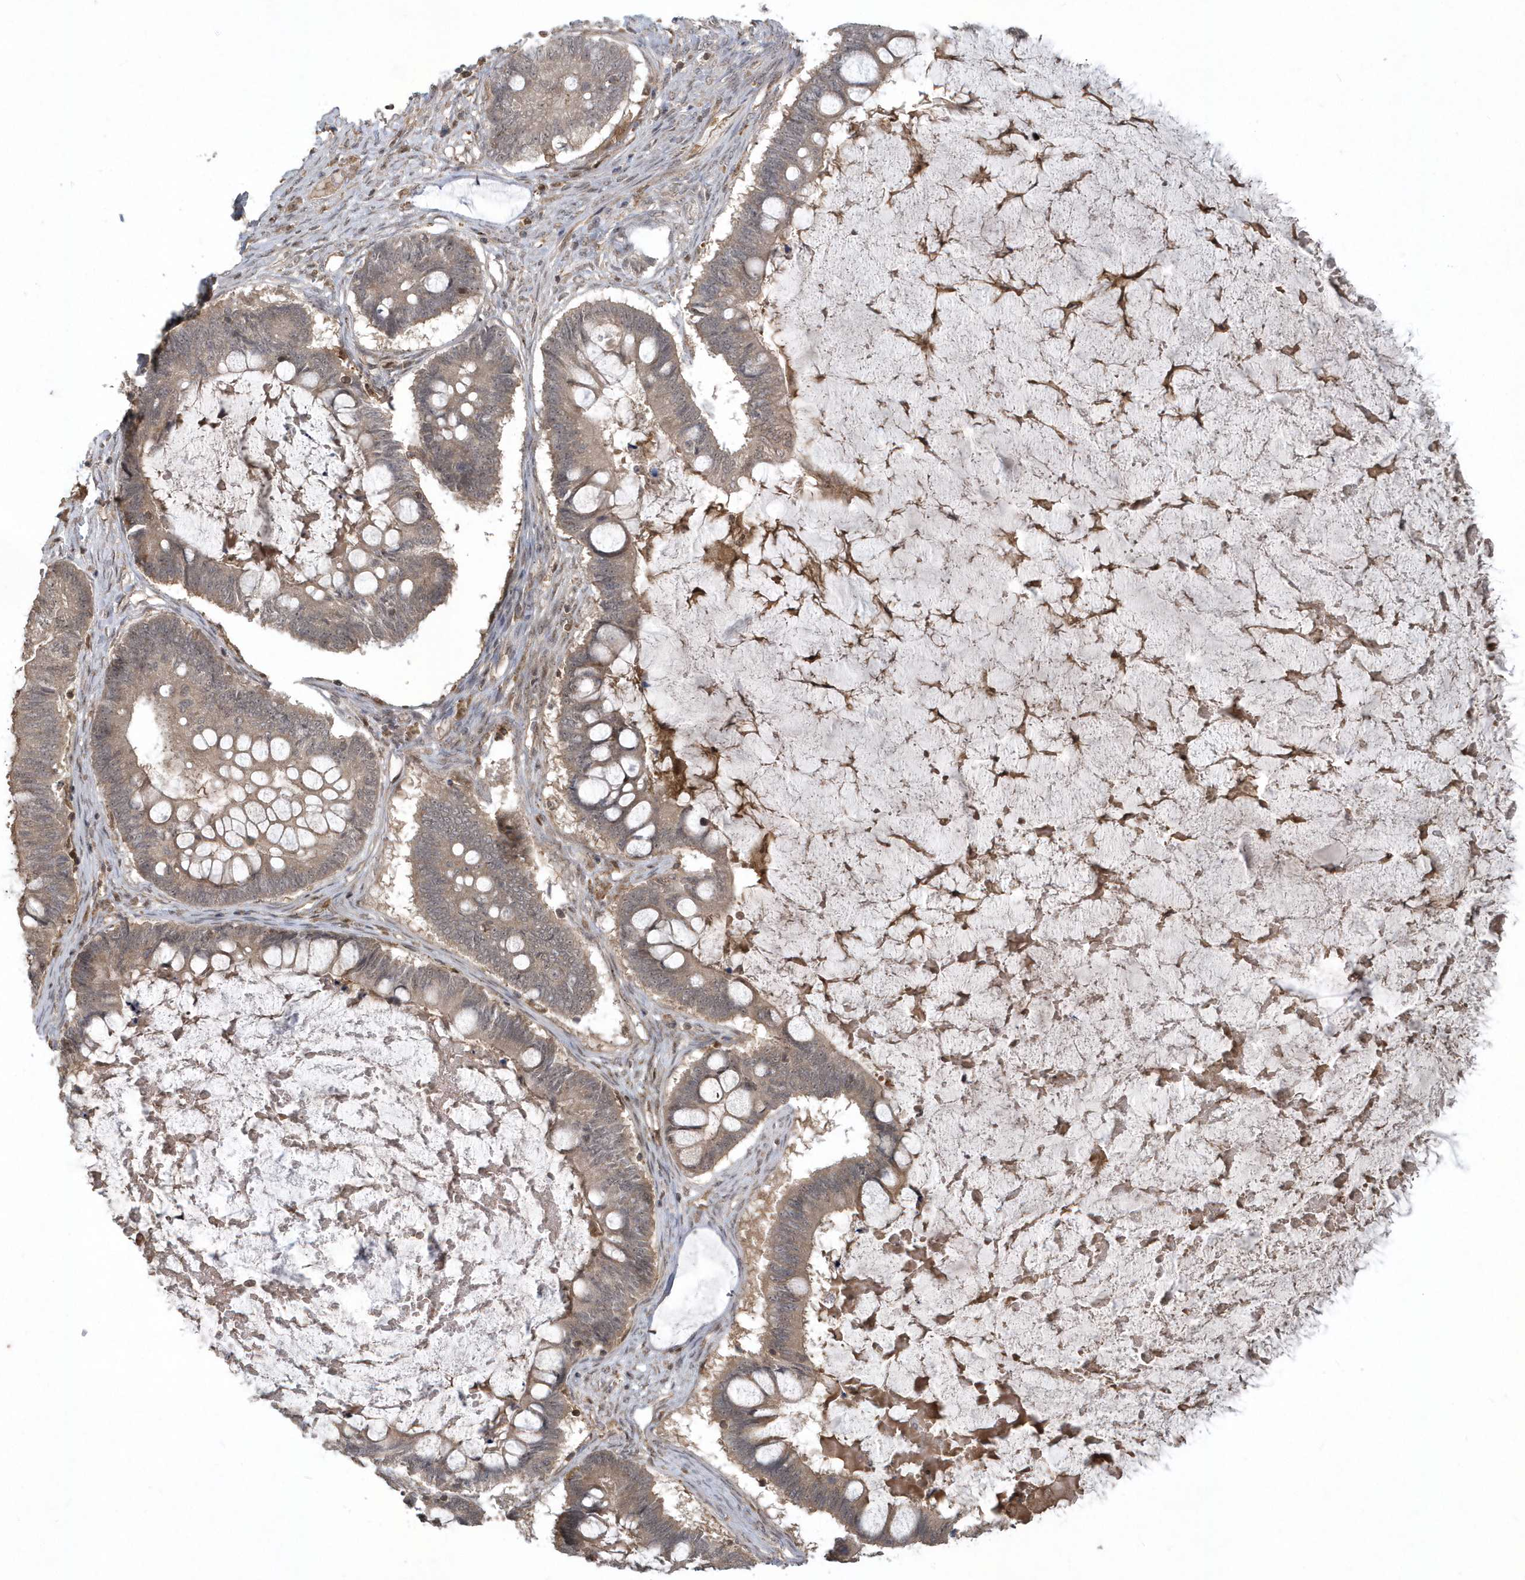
{"staining": {"intensity": "weak", "quantity": ">75%", "location": "cytoplasmic/membranous"}, "tissue": "ovarian cancer", "cell_type": "Tumor cells", "image_type": "cancer", "snomed": [{"axis": "morphology", "description": "Cystadenocarcinoma, mucinous, NOS"}, {"axis": "topography", "description": "Ovary"}], "caption": "Immunohistochemical staining of ovarian cancer (mucinous cystadenocarcinoma) shows weak cytoplasmic/membranous protein positivity in about >75% of tumor cells.", "gene": "LACC1", "patient": {"sex": "female", "age": 61}}